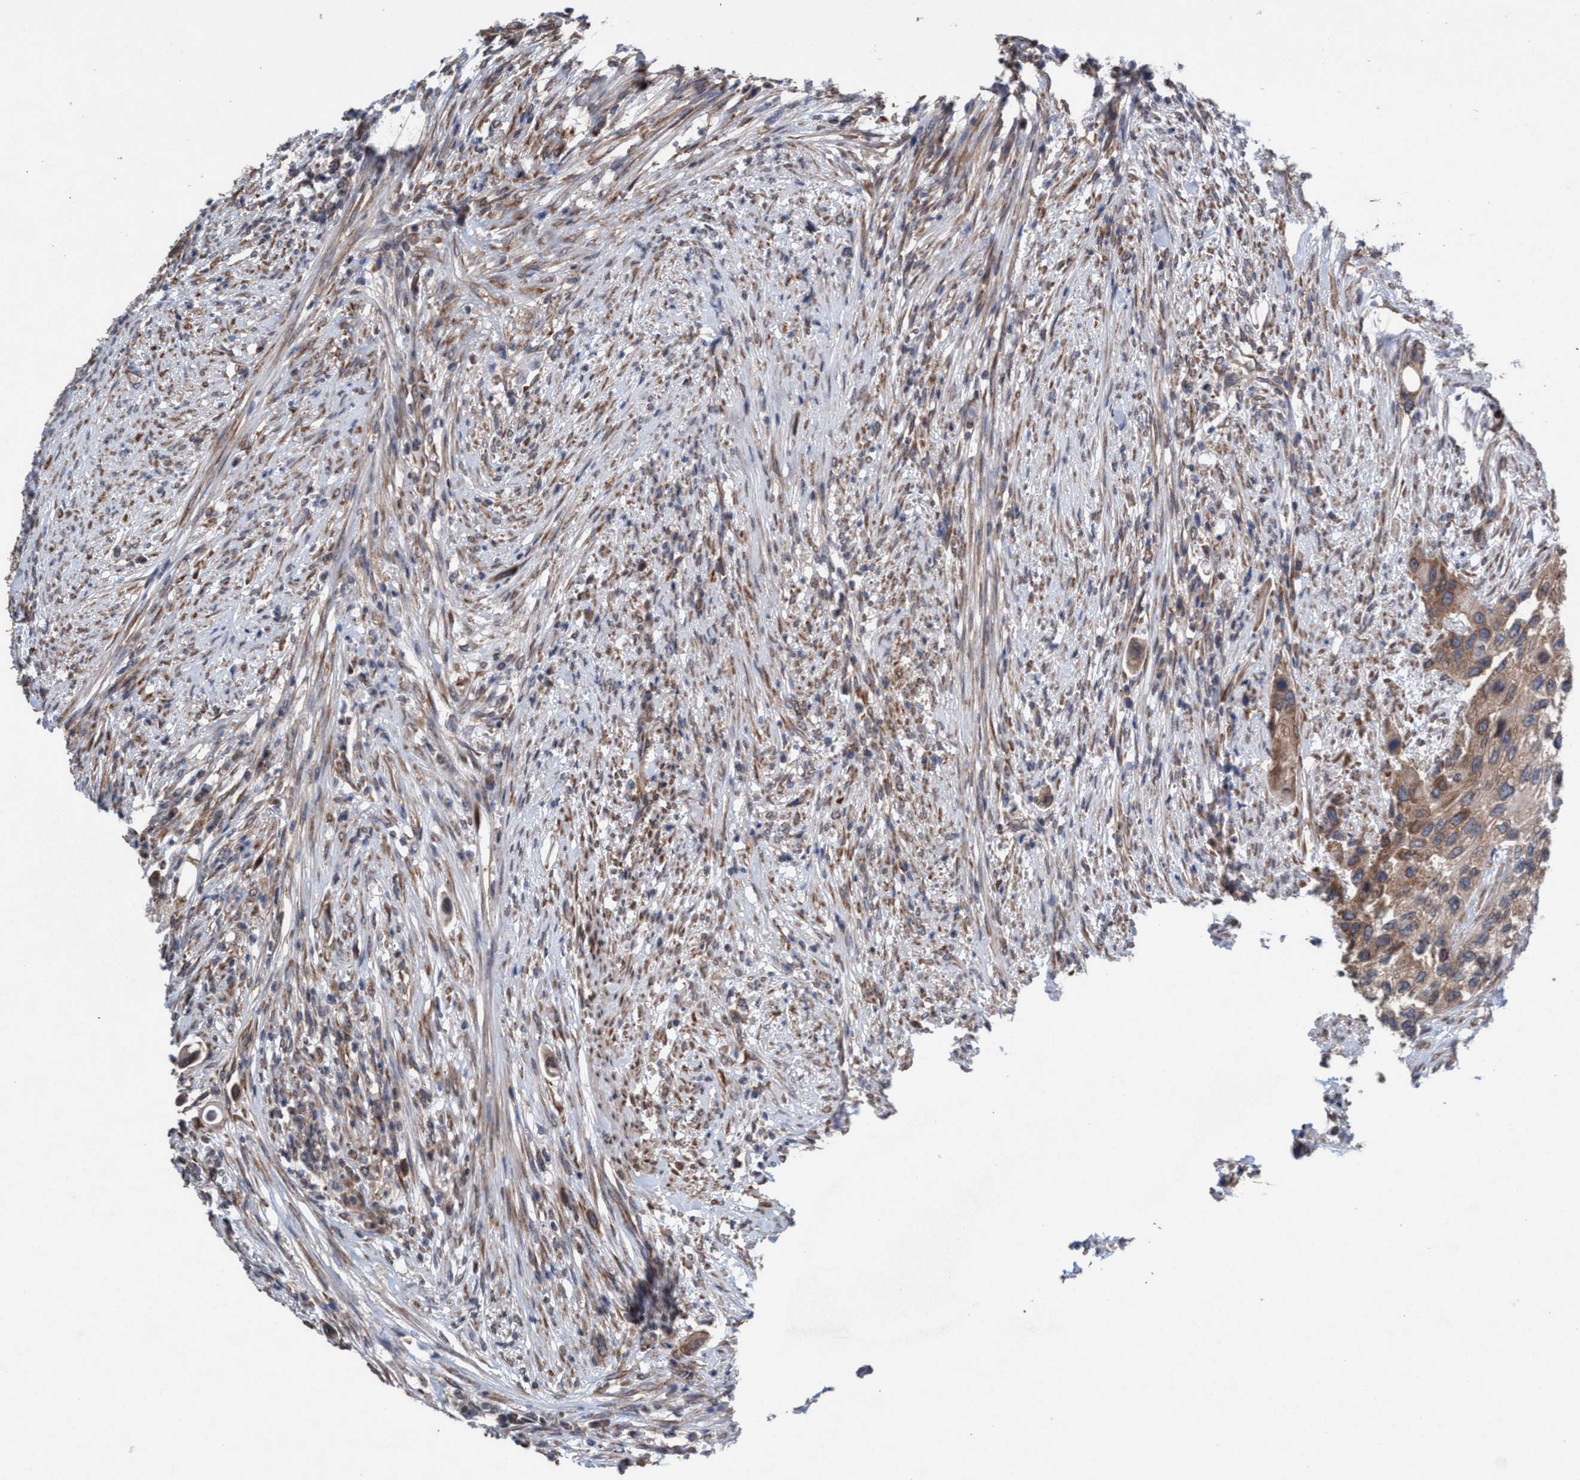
{"staining": {"intensity": "moderate", "quantity": ">75%", "location": "cytoplasmic/membranous"}, "tissue": "urothelial cancer", "cell_type": "Tumor cells", "image_type": "cancer", "snomed": [{"axis": "morphology", "description": "Urothelial carcinoma, High grade"}, {"axis": "topography", "description": "Urinary bladder"}], "caption": "DAB (3,3'-diaminobenzidine) immunohistochemical staining of urothelial carcinoma (high-grade) demonstrates moderate cytoplasmic/membranous protein expression in approximately >75% of tumor cells.", "gene": "METAP2", "patient": {"sex": "female", "age": 56}}